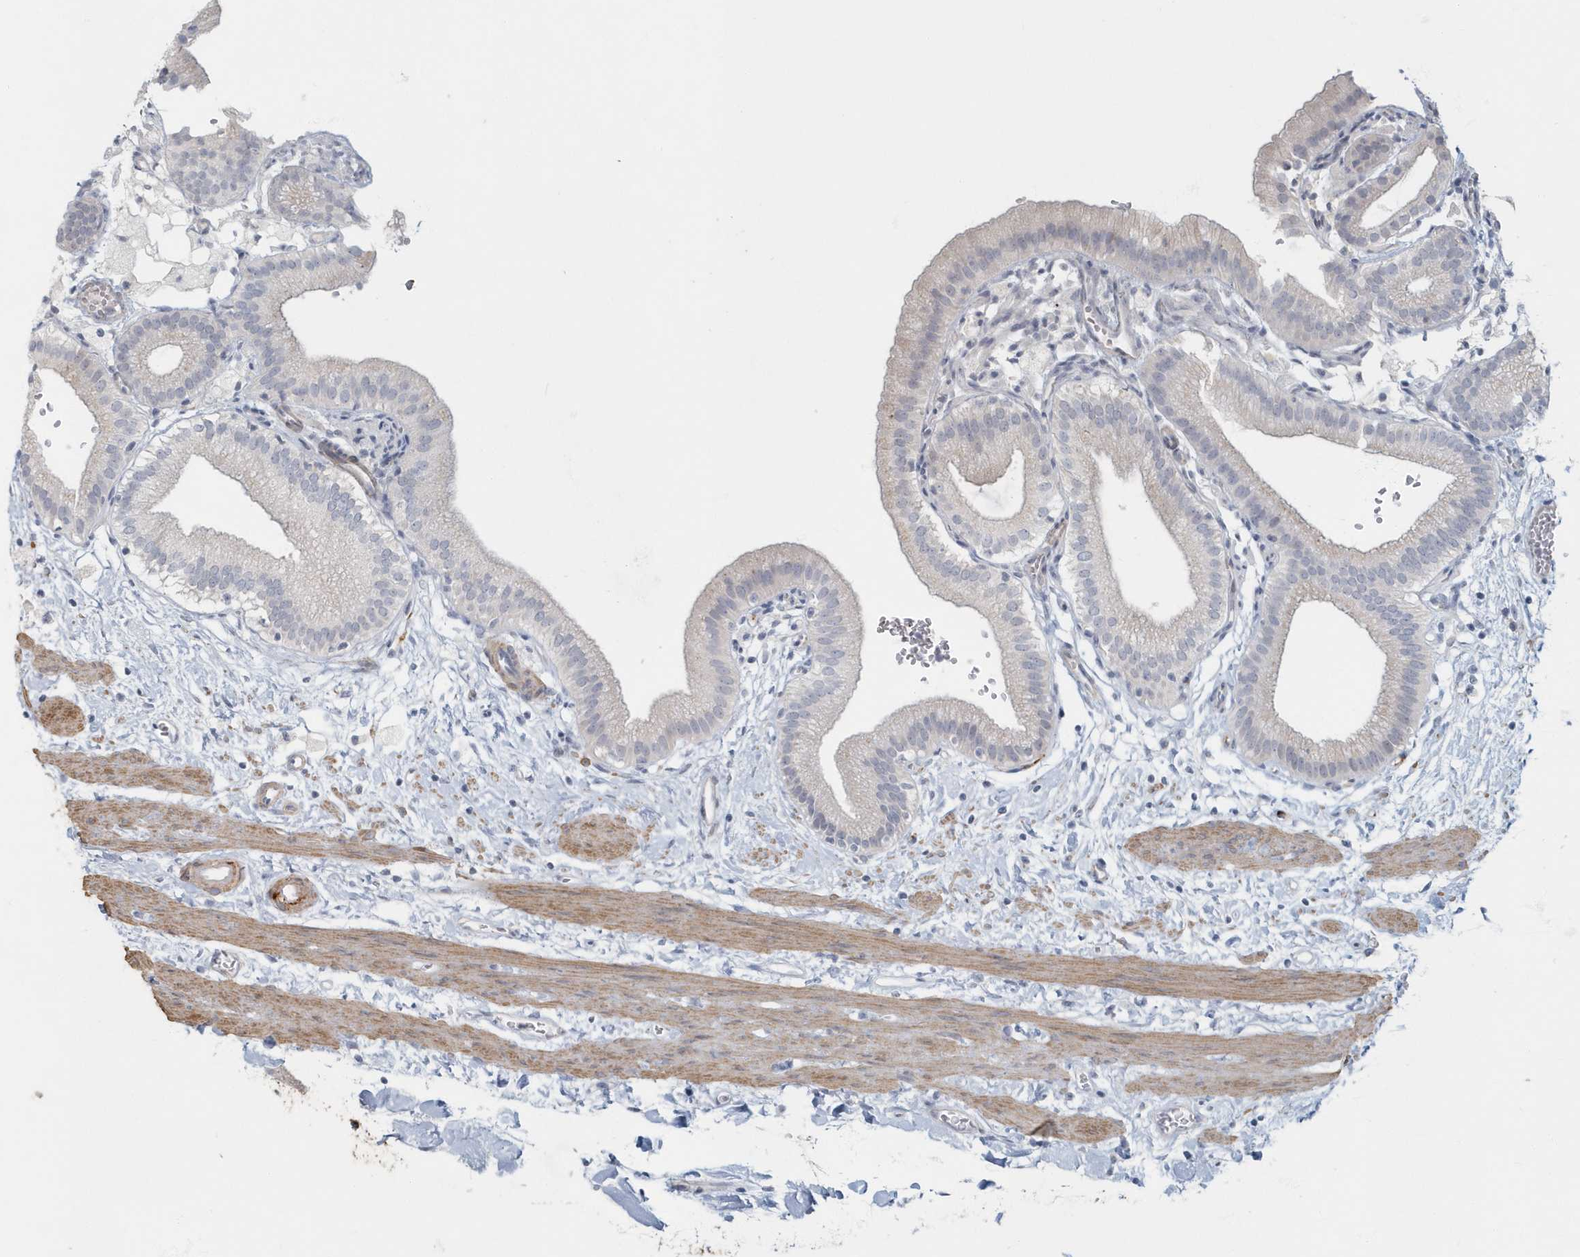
{"staining": {"intensity": "weak", "quantity": "<25%", "location": "cytoplasmic/membranous"}, "tissue": "gallbladder", "cell_type": "Glandular cells", "image_type": "normal", "snomed": [{"axis": "morphology", "description": "Normal tissue, NOS"}, {"axis": "topography", "description": "Gallbladder"}], "caption": "A photomicrograph of human gallbladder is negative for staining in glandular cells. (DAB immunohistochemistry (IHC) with hematoxylin counter stain).", "gene": "MYOT", "patient": {"sex": "male", "age": 55}}